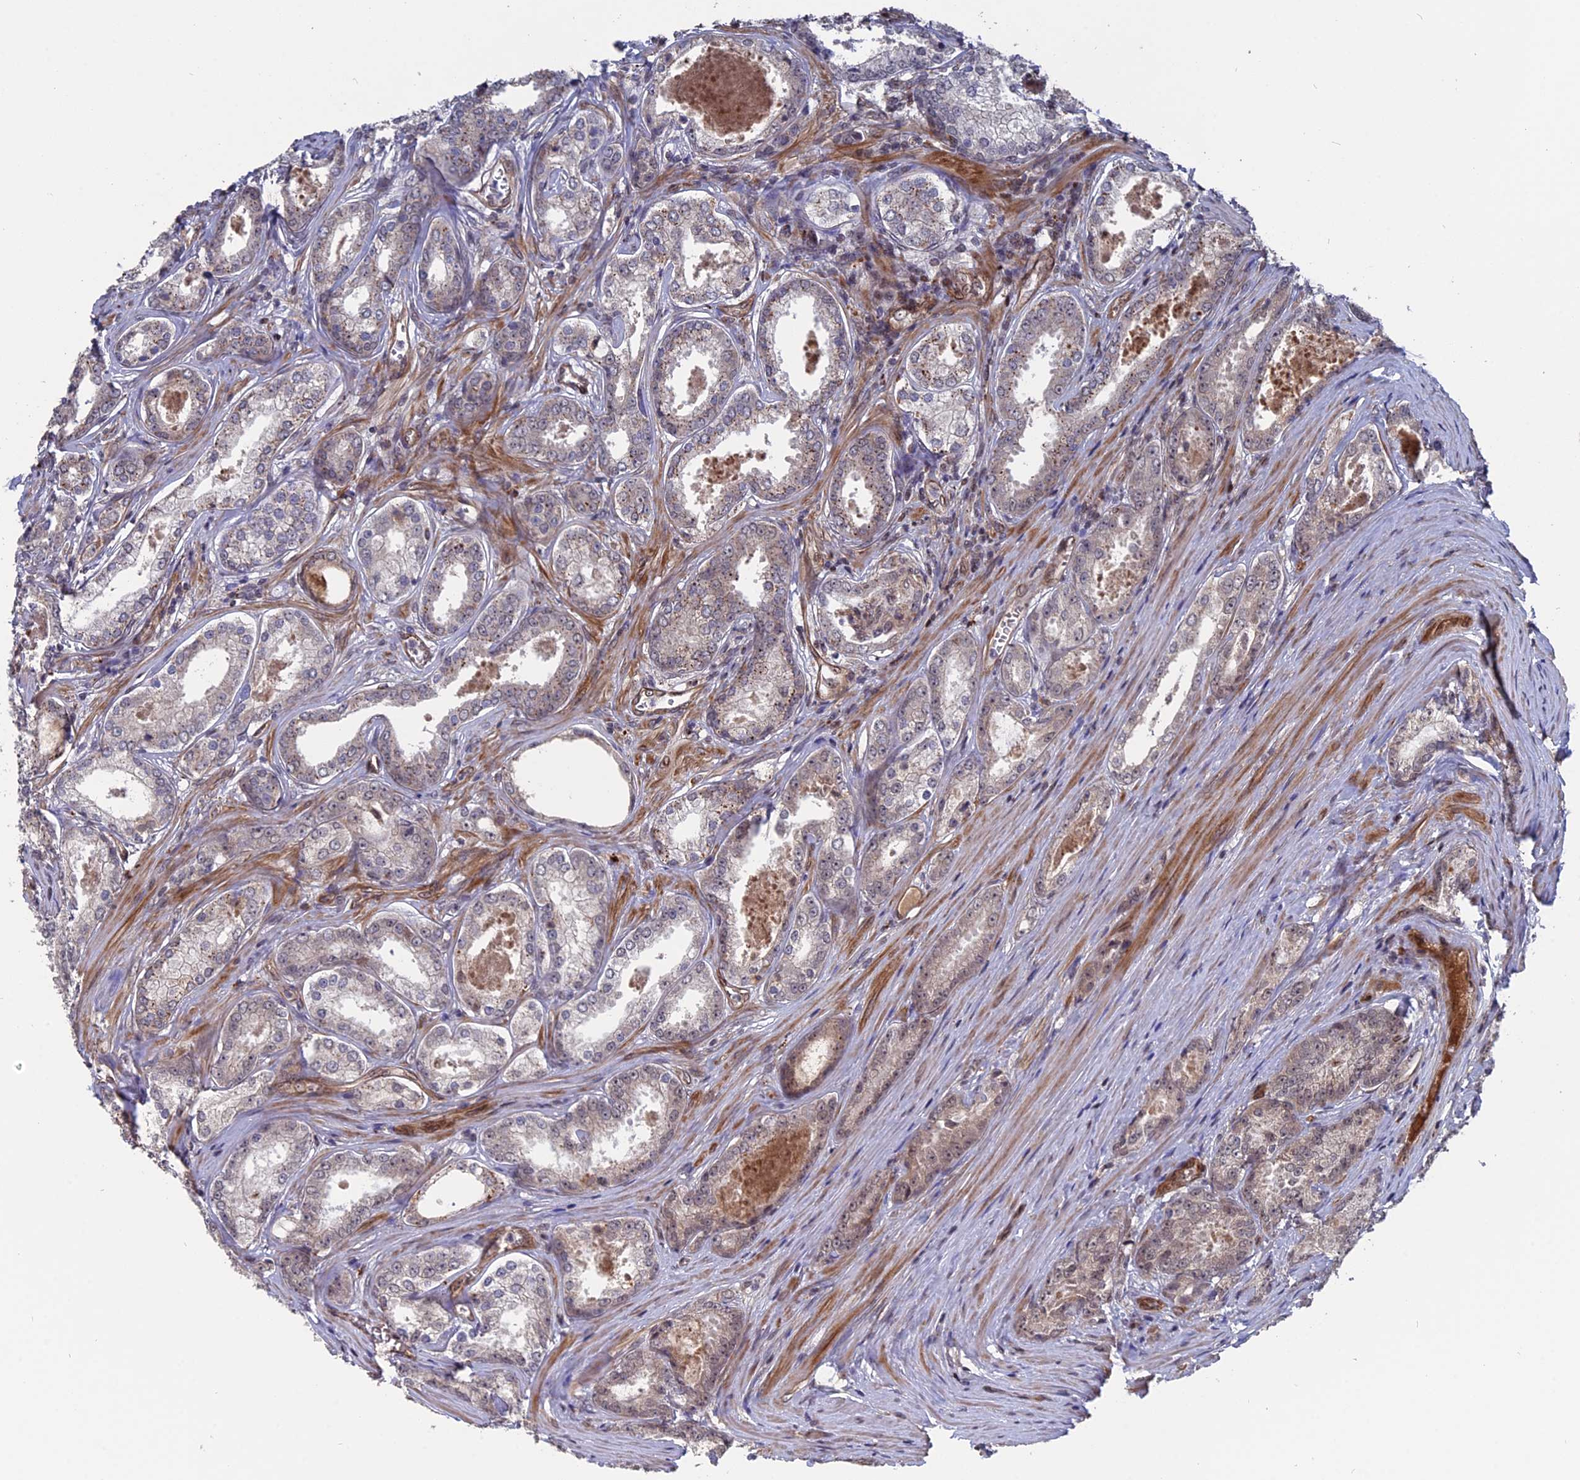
{"staining": {"intensity": "weak", "quantity": "<25%", "location": "nuclear"}, "tissue": "prostate cancer", "cell_type": "Tumor cells", "image_type": "cancer", "snomed": [{"axis": "morphology", "description": "Adenocarcinoma, Low grade"}, {"axis": "topography", "description": "Prostate"}], "caption": "The histopathology image displays no staining of tumor cells in prostate adenocarcinoma (low-grade). (DAB (3,3'-diaminobenzidine) immunohistochemistry (IHC) with hematoxylin counter stain).", "gene": "NOSIP", "patient": {"sex": "male", "age": 68}}